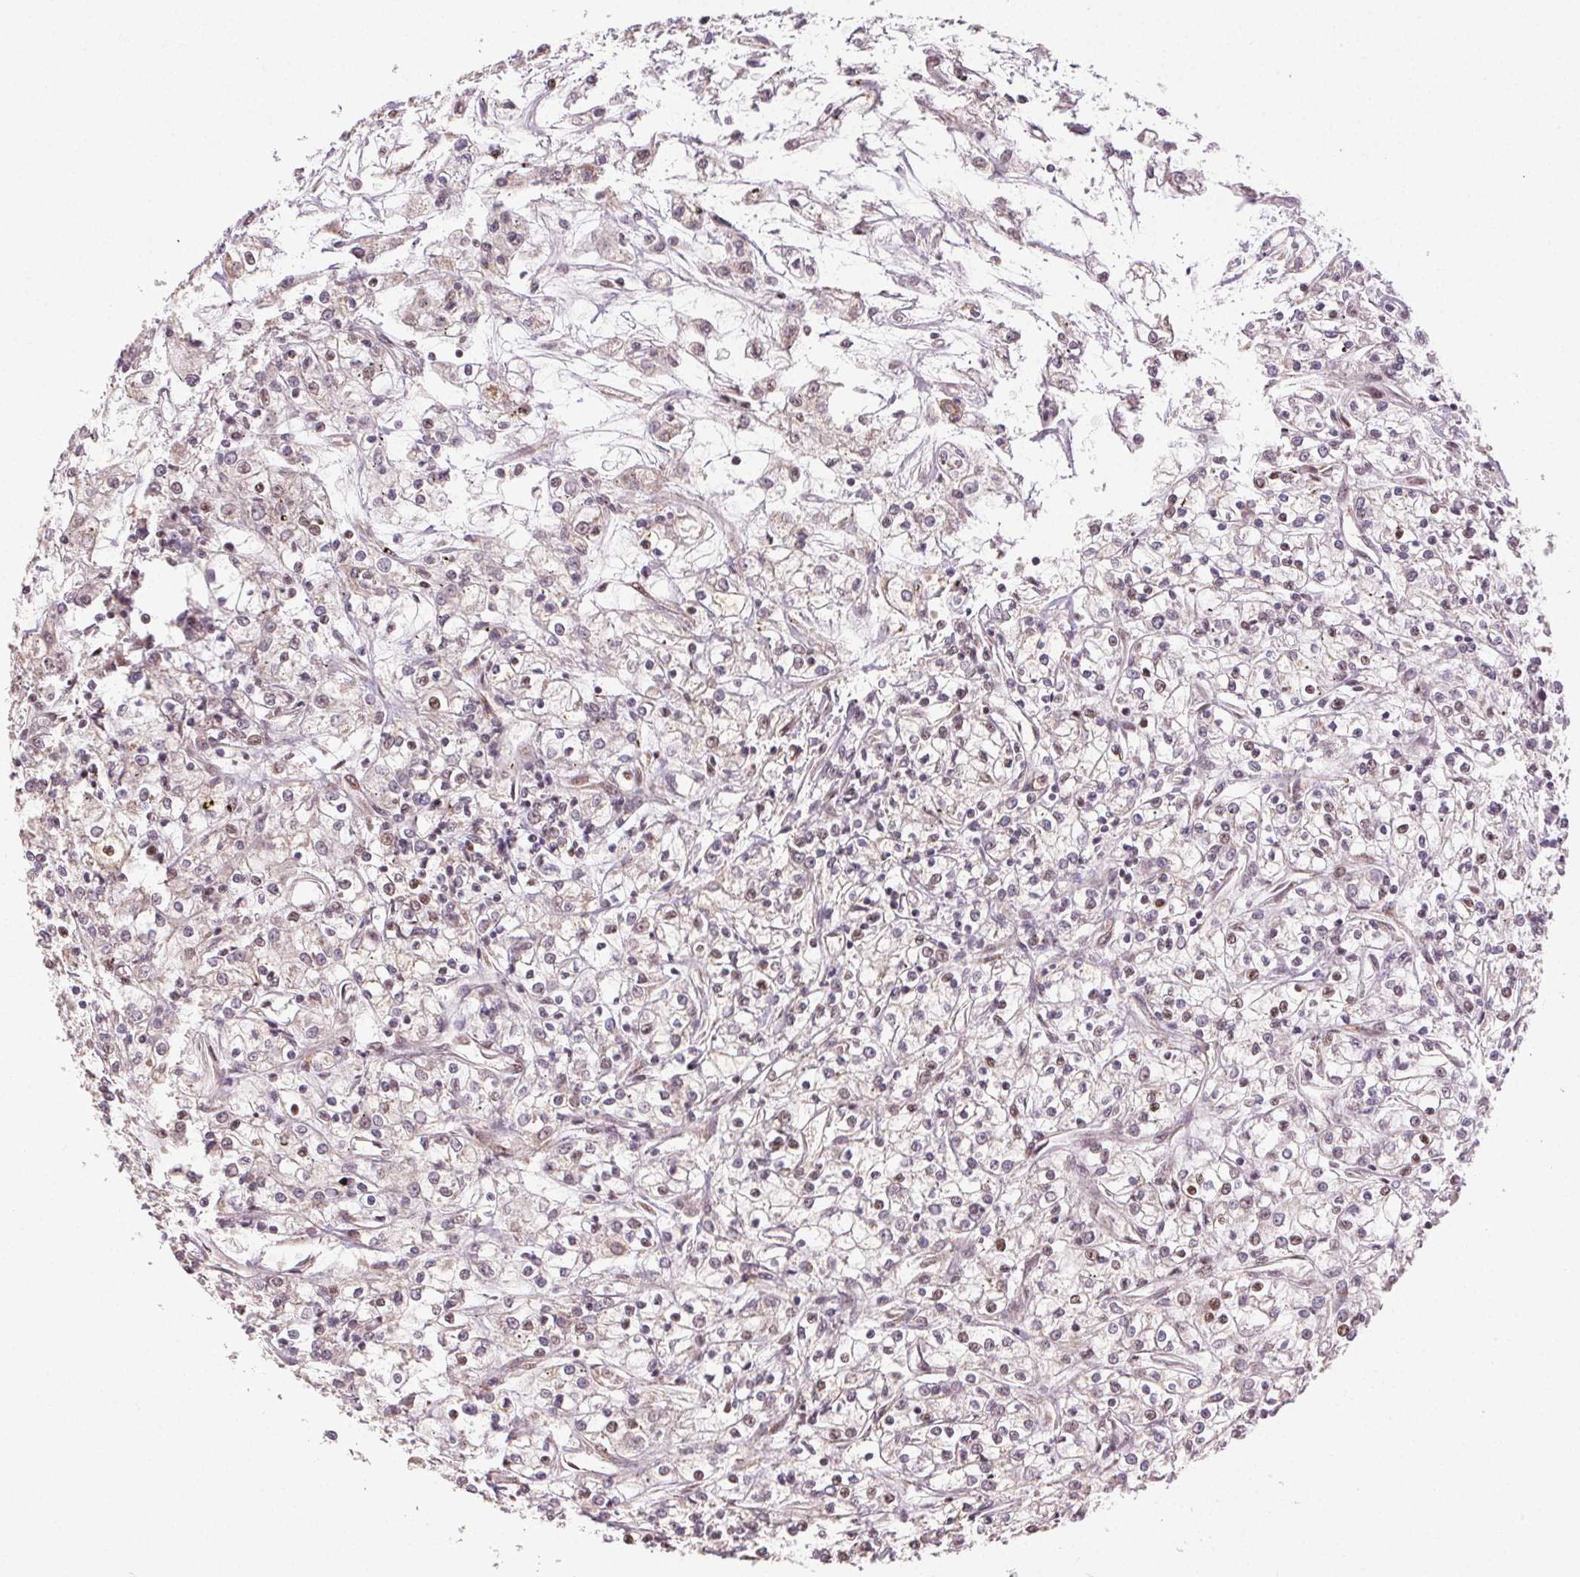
{"staining": {"intensity": "negative", "quantity": "none", "location": "none"}, "tissue": "renal cancer", "cell_type": "Tumor cells", "image_type": "cancer", "snomed": [{"axis": "morphology", "description": "Adenocarcinoma, NOS"}, {"axis": "topography", "description": "Kidney"}], "caption": "Protein analysis of renal cancer (adenocarcinoma) shows no significant positivity in tumor cells.", "gene": "TREML4", "patient": {"sex": "female", "age": 59}}